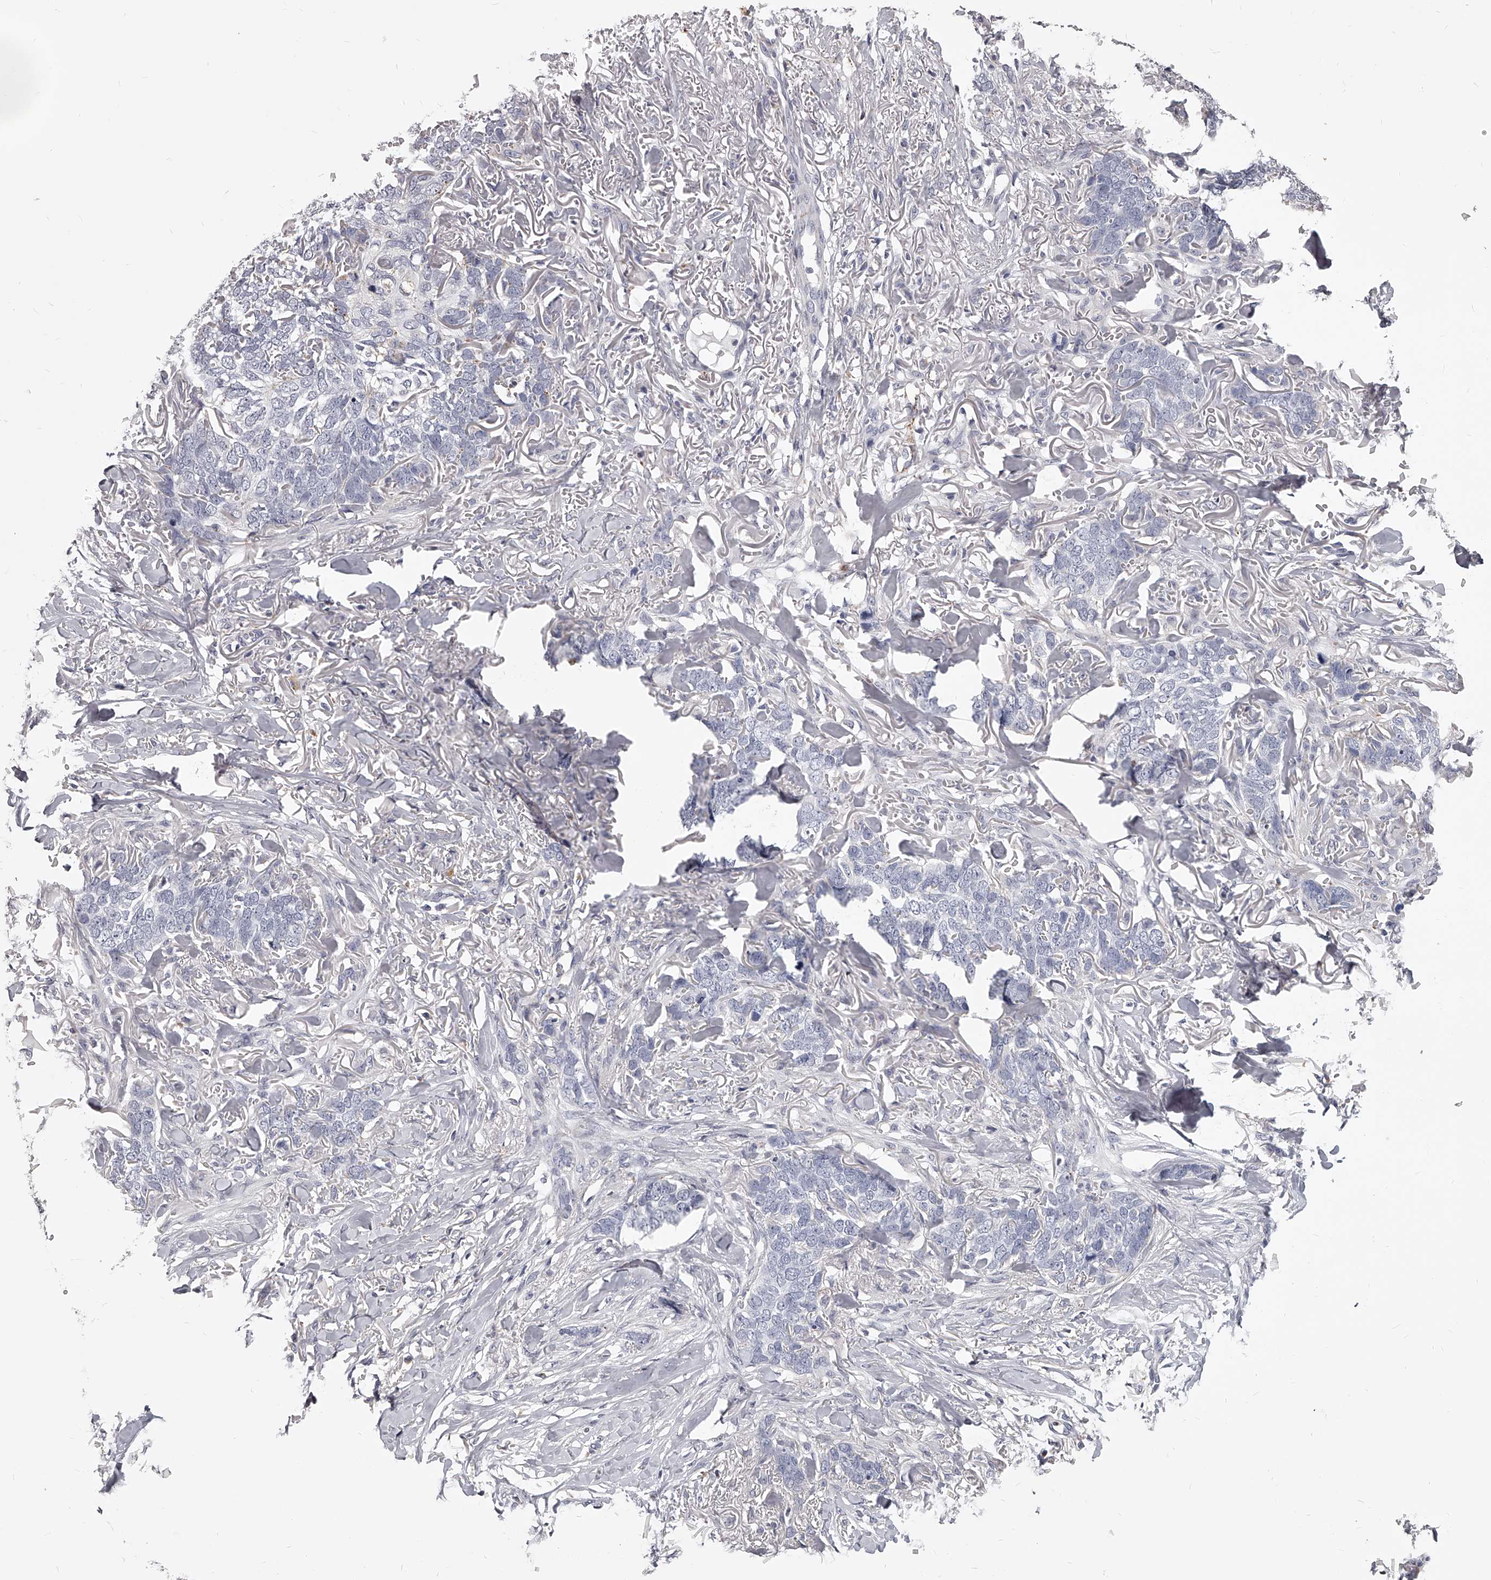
{"staining": {"intensity": "negative", "quantity": "none", "location": "none"}, "tissue": "skin cancer", "cell_type": "Tumor cells", "image_type": "cancer", "snomed": [{"axis": "morphology", "description": "Normal tissue, NOS"}, {"axis": "morphology", "description": "Basal cell carcinoma"}, {"axis": "topography", "description": "Skin"}], "caption": "Tumor cells are negative for protein expression in human basal cell carcinoma (skin).", "gene": "DMRT1", "patient": {"sex": "male", "age": 77}}